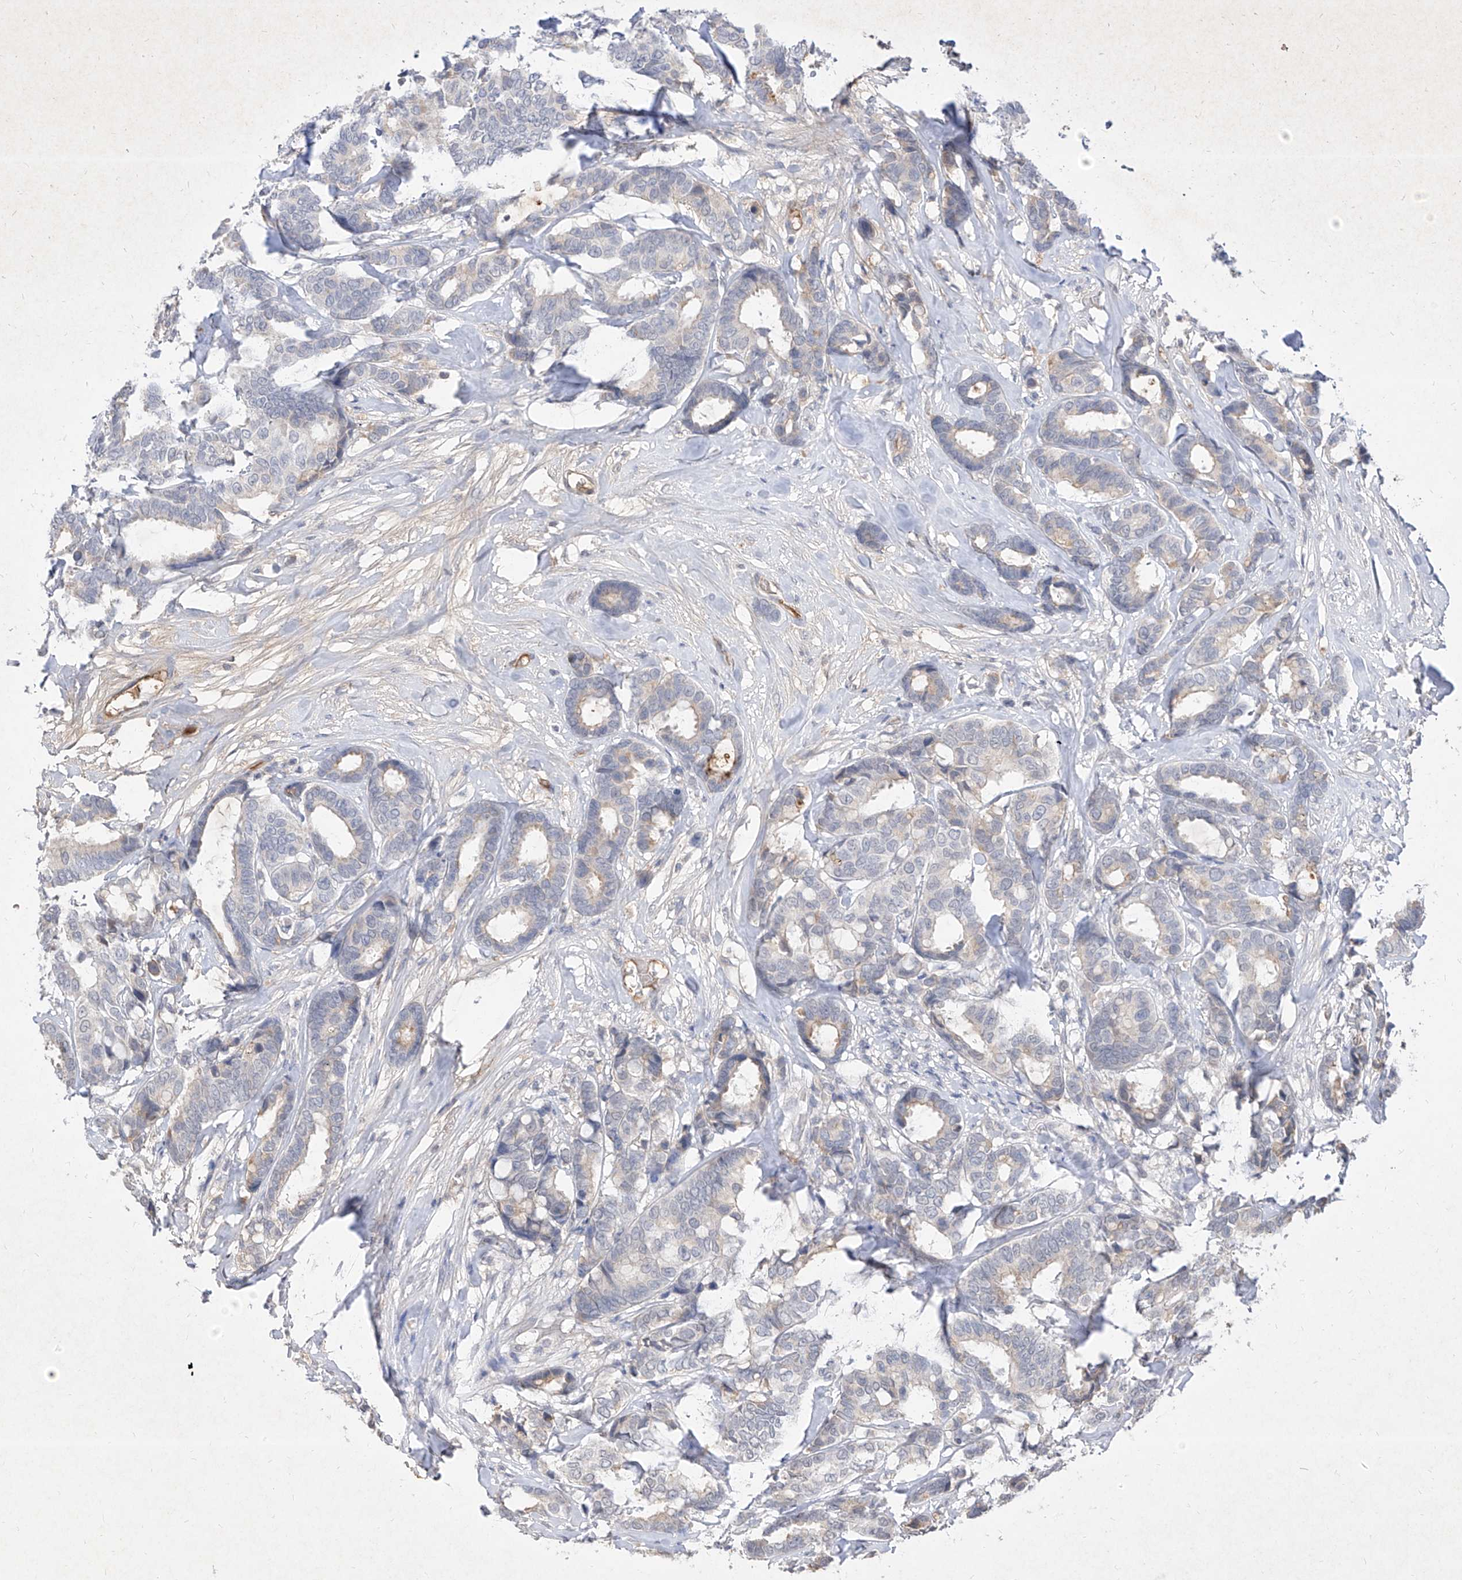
{"staining": {"intensity": "weak", "quantity": "<25%", "location": "cytoplasmic/membranous"}, "tissue": "breast cancer", "cell_type": "Tumor cells", "image_type": "cancer", "snomed": [{"axis": "morphology", "description": "Duct carcinoma"}, {"axis": "topography", "description": "Breast"}], "caption": "A high-resolution micrograph shows immunohistochemistry staining of breast invasive ductal carcinoma, which exhibits no significant positivity in tumor cells.", "gene": "C4A", "patient": {"sex": "female", "age": 87}}